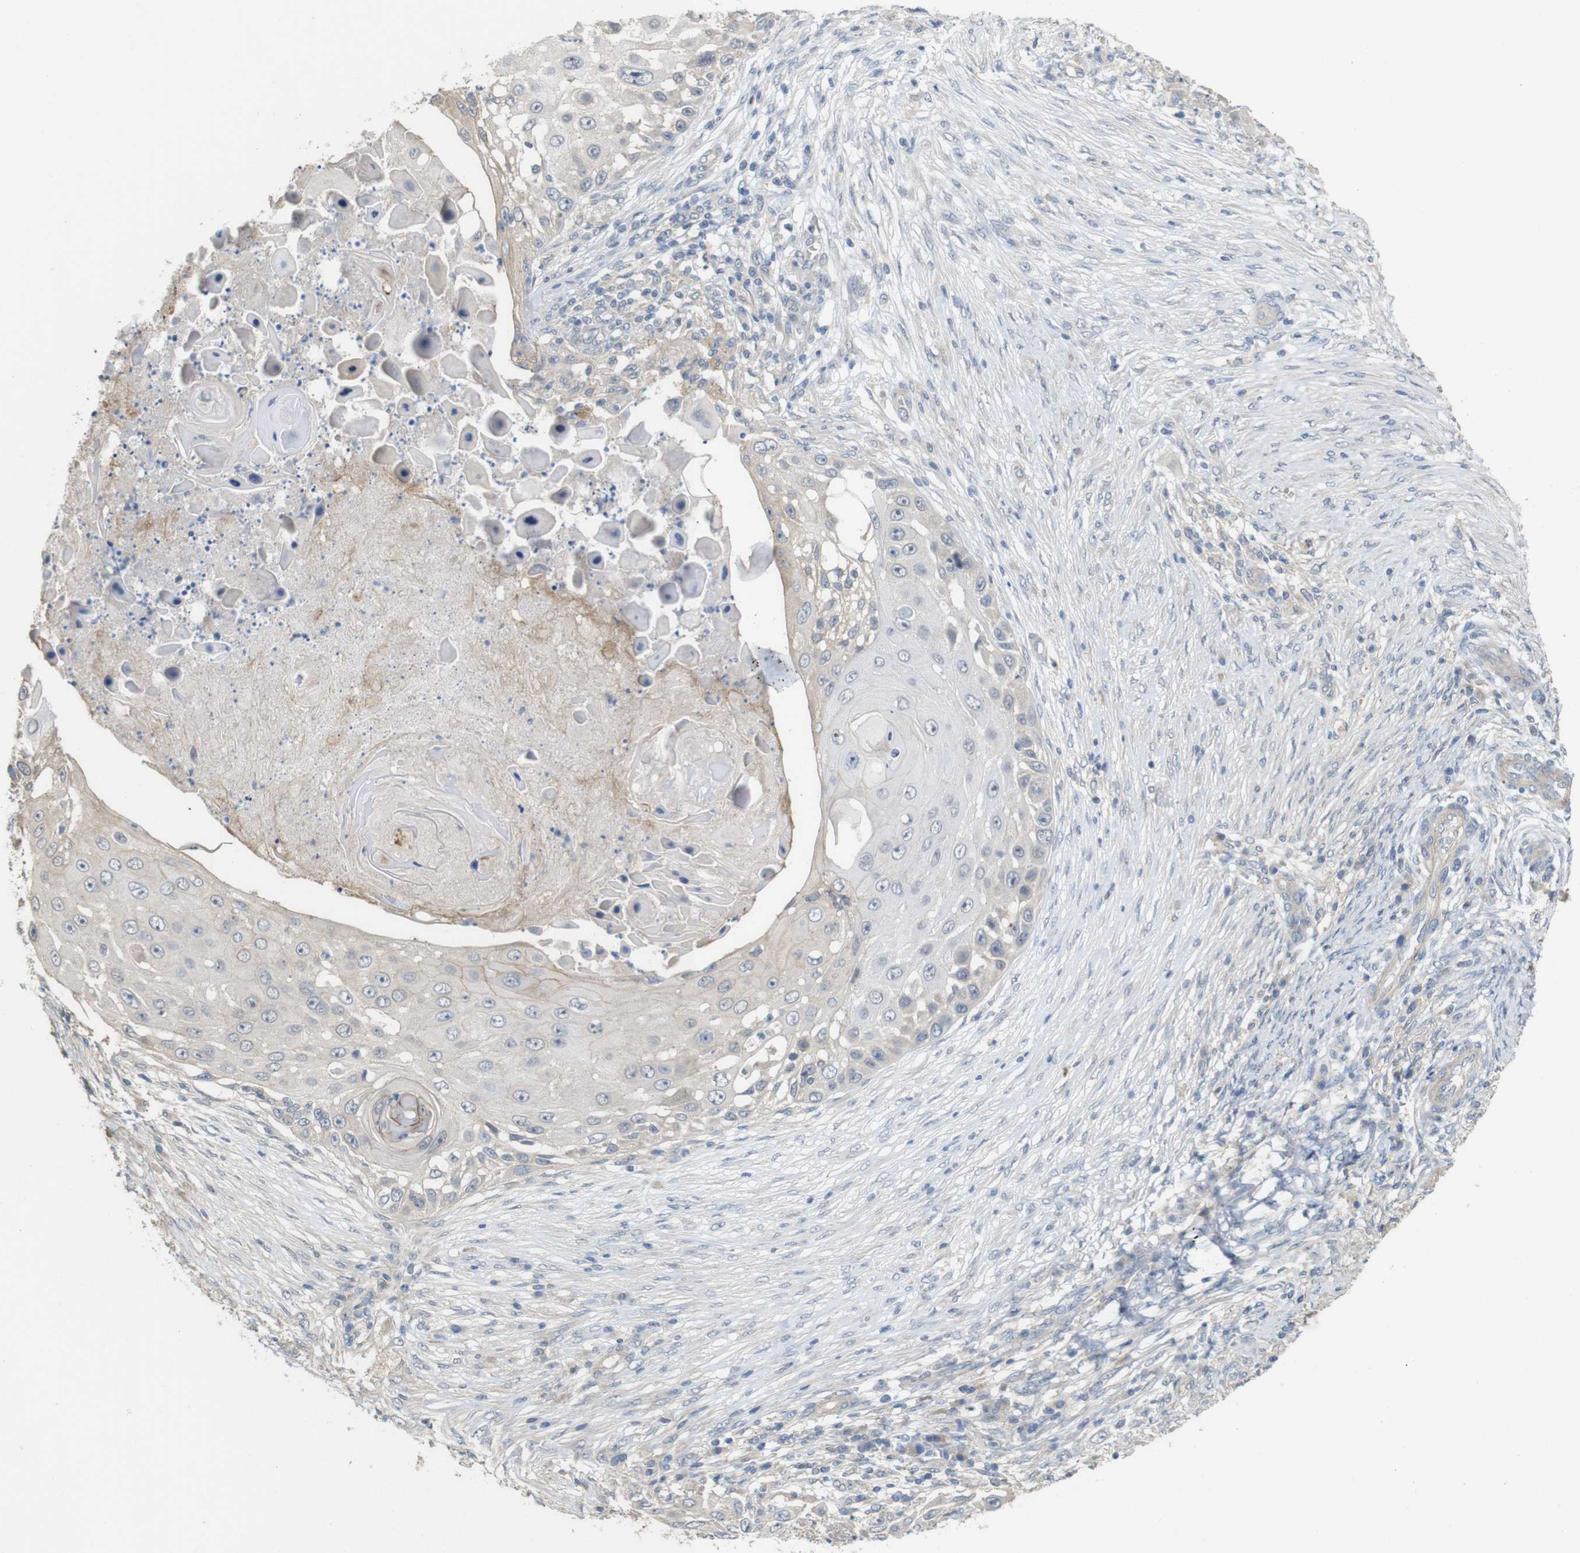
{"staining": {"intensity": "negative", "quantity": "none", "location": "none"}, "tissue": "skin cancer", "cell_type": "Tumor cells", "image_type": "cancer", "snomed": [{"axis": "morphology", "description": "Squamous cell carcinoma, NOS"}, {"axis": "topography", "description": "Skin"}], "caption": "This is a photomicrograph of immunohistochemistry (IHC) staining of skin cancer, which shows no positivity in tumor cells. (DAB (3,3'-diaminobenzidine) immunohistochemistry with hematoxylin counter stain).", "gene": "CDC34", "patient": {"sex": "female", "age": 44}}